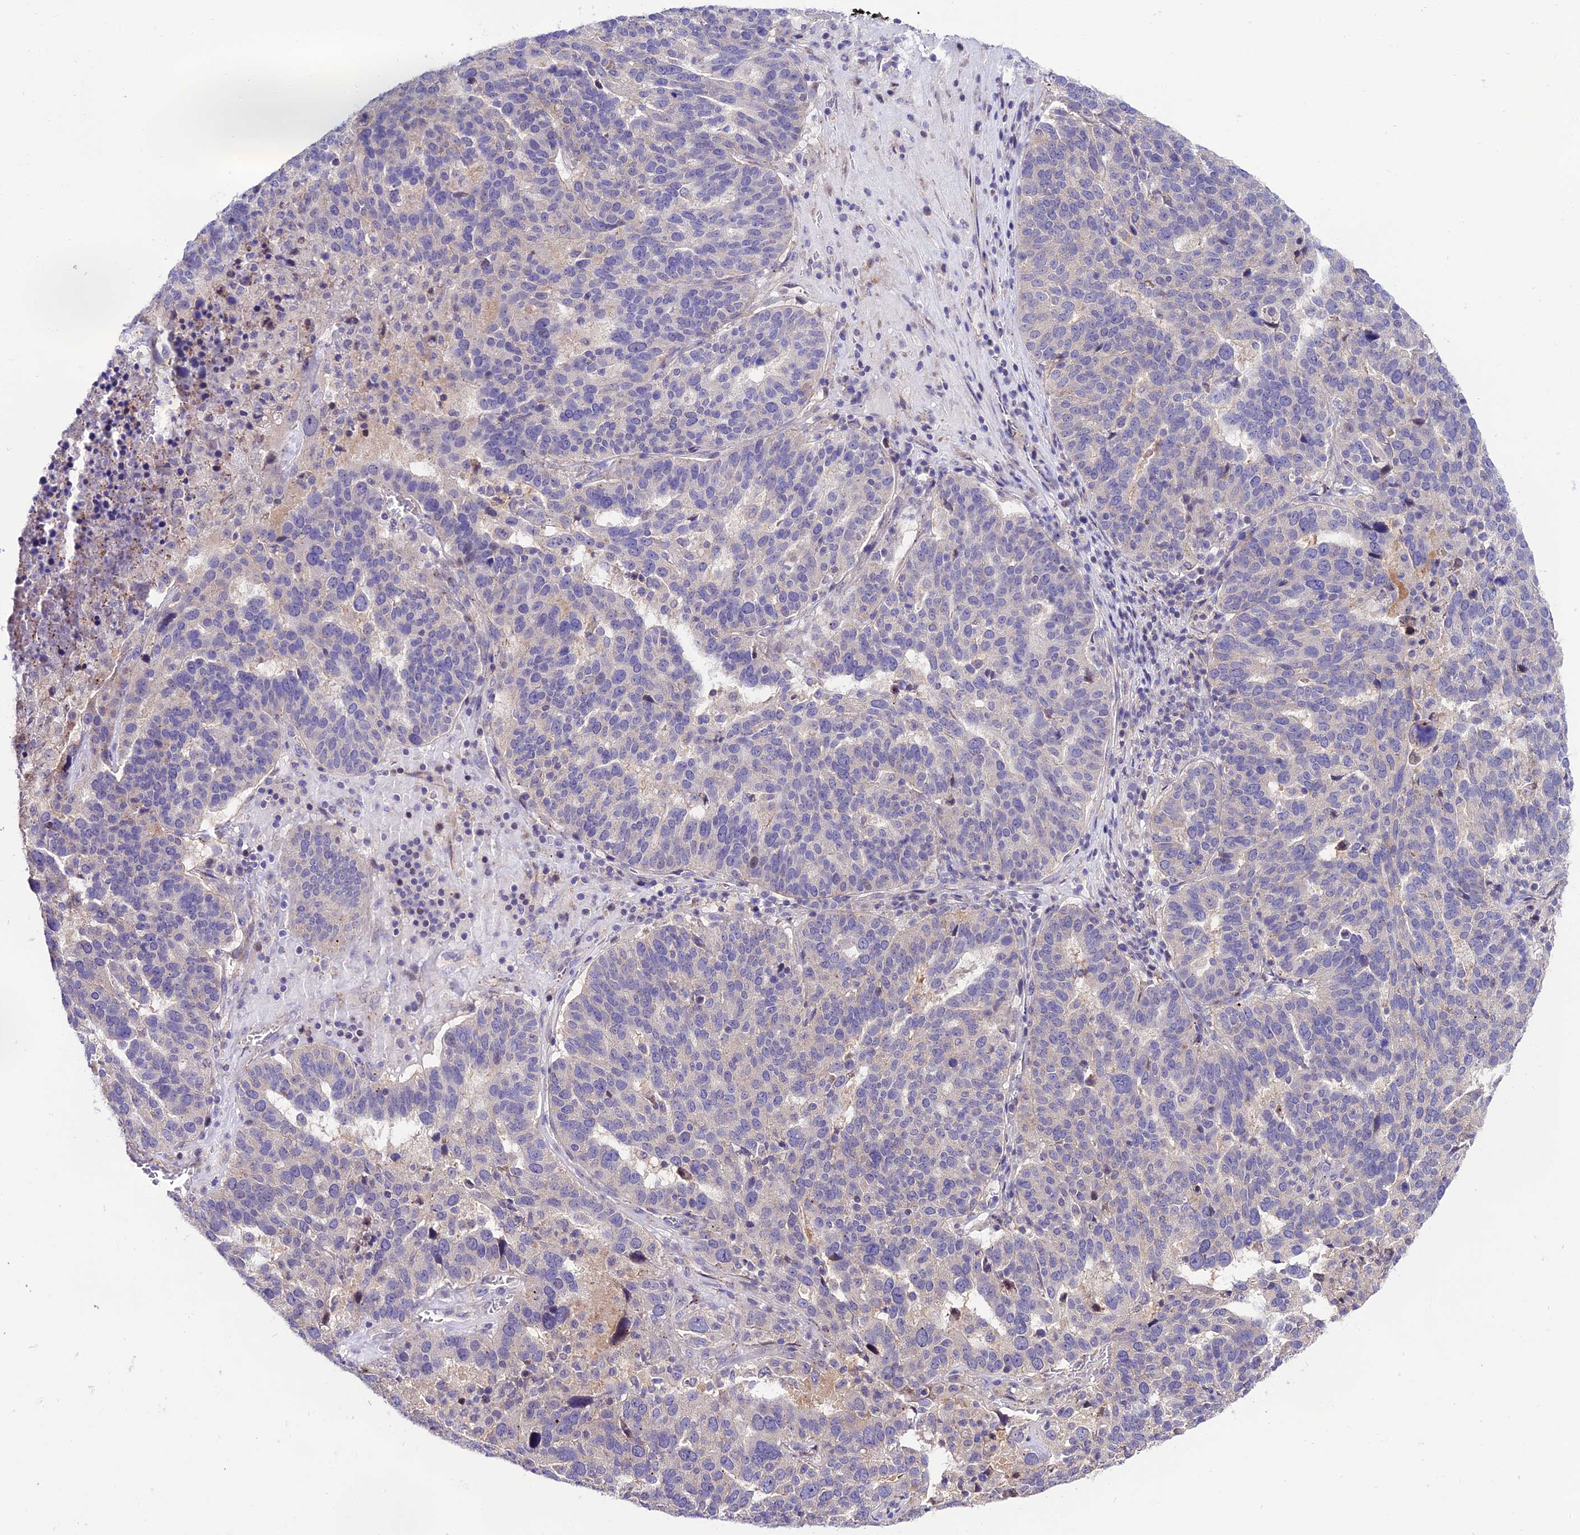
{"staining": {"intensity": "negative", "quantity": "none", "location": "none"}, "tissue": "ovarian cancer", "cell_type": "Tumor cells", "image_type": "cancer", "snomed": [{"axis": "morphology", "description": "Cystadenocarcinoma, serous, NOS"}, {"axis": "topography", "description": "Ovary"}], "caption": "Immunohistochemical staining of ovarian cancer (serous cystadenocarcinoma) reveals no significant staining in tumor cells.", "gene": "BRME1", "patient": {"sex": "female", "age": 59}}